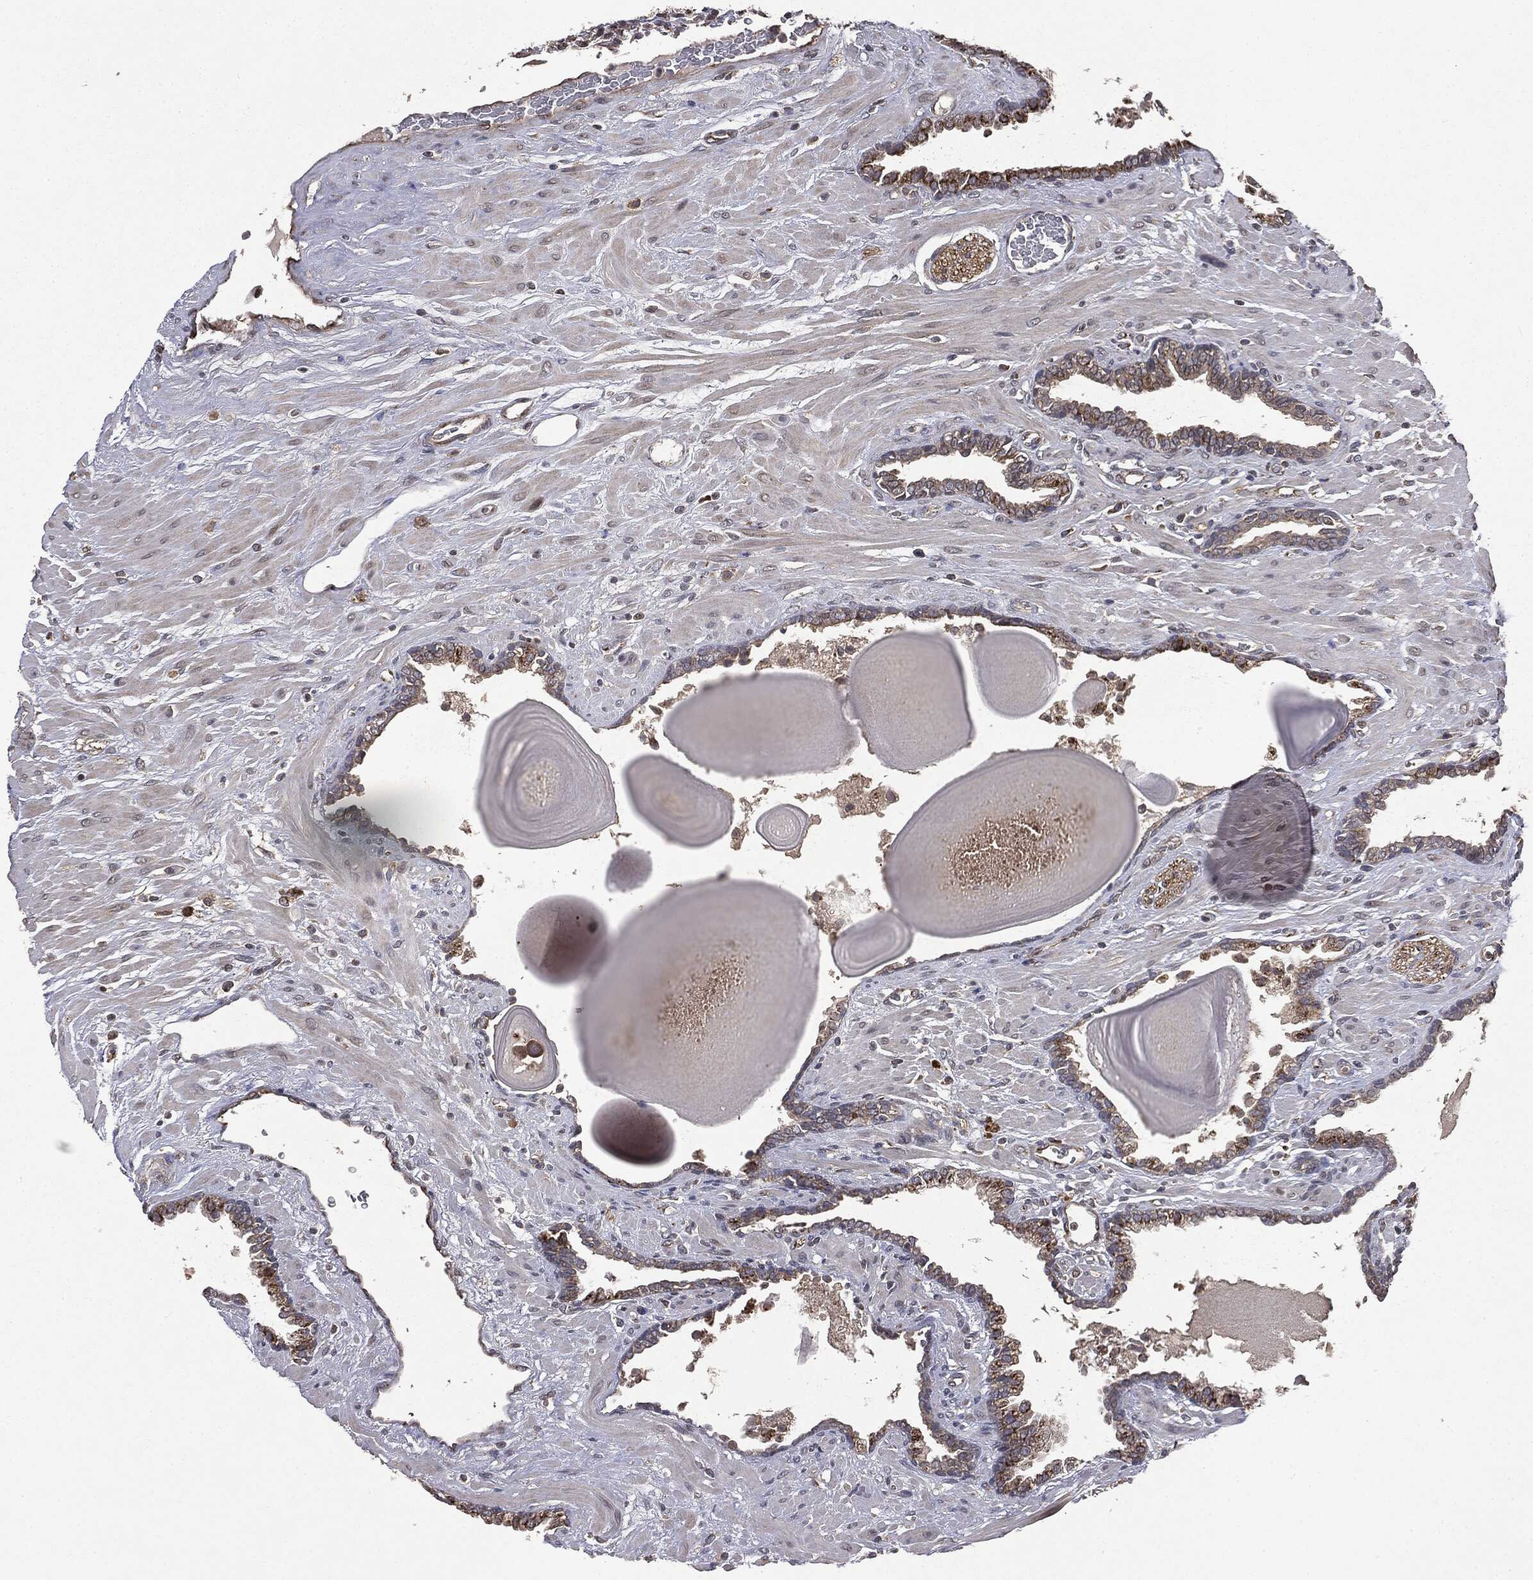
{"staining": {"intensity": "strong", "quantity": ">75%", "location": "cytoplasmic/membranous"}, "tissue": "prostate cancer", "cell_type": "Tumor cells", "image_type": "cancer", "snomed": [{"axis": "morphology", "description": "Adenocarcinoma, Low grade"}, {"axis": "topography", "description": "Prostate"}], "caption": "Immunohistochemistry (DAB) staining of human prostate cancer (low-grade adenocarcinoma) demonstrates strong cytoplasmic/membranous protein staining in approximately >75% of tumor cells.", "gene": "PLPPR2", "patient": {"sex": "male", "age": 69}}